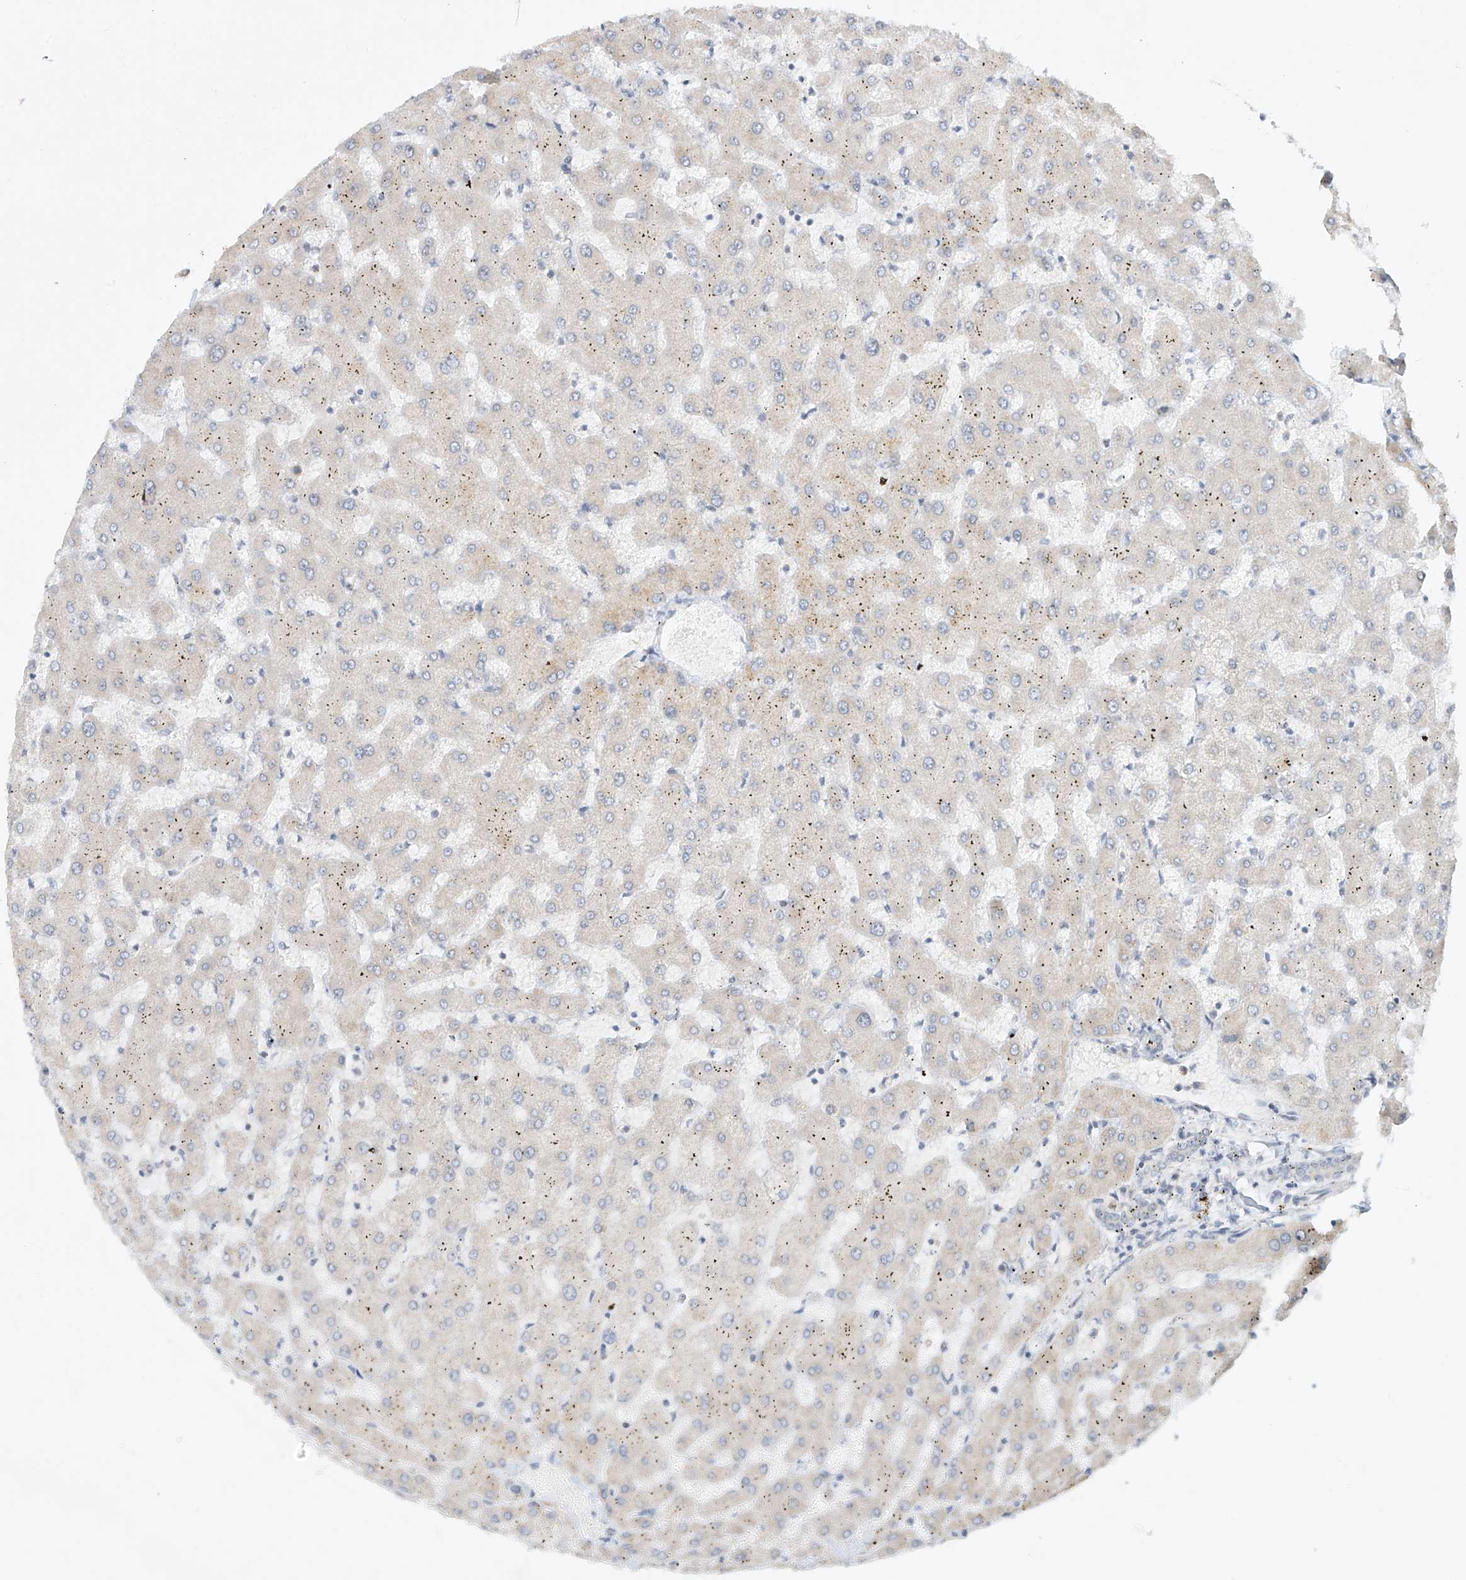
{"staining": {"intensity": "negative", "quantity": "none", "location": "none"}, "tissue": "liver", "cell_type": "Cholangiocytes", "image_type": "normal", "snomed": [{"axis": "morphology", "description": "Normal tissue, NOS"}, {"axis": "topography", "description": "Liver"}], "caption": "Immunohistochemical staining of normal liver reveals no significant expression in cholangiocytes.", "gene": "TASP1", "patient": {"sex": "female", "age": 63}}